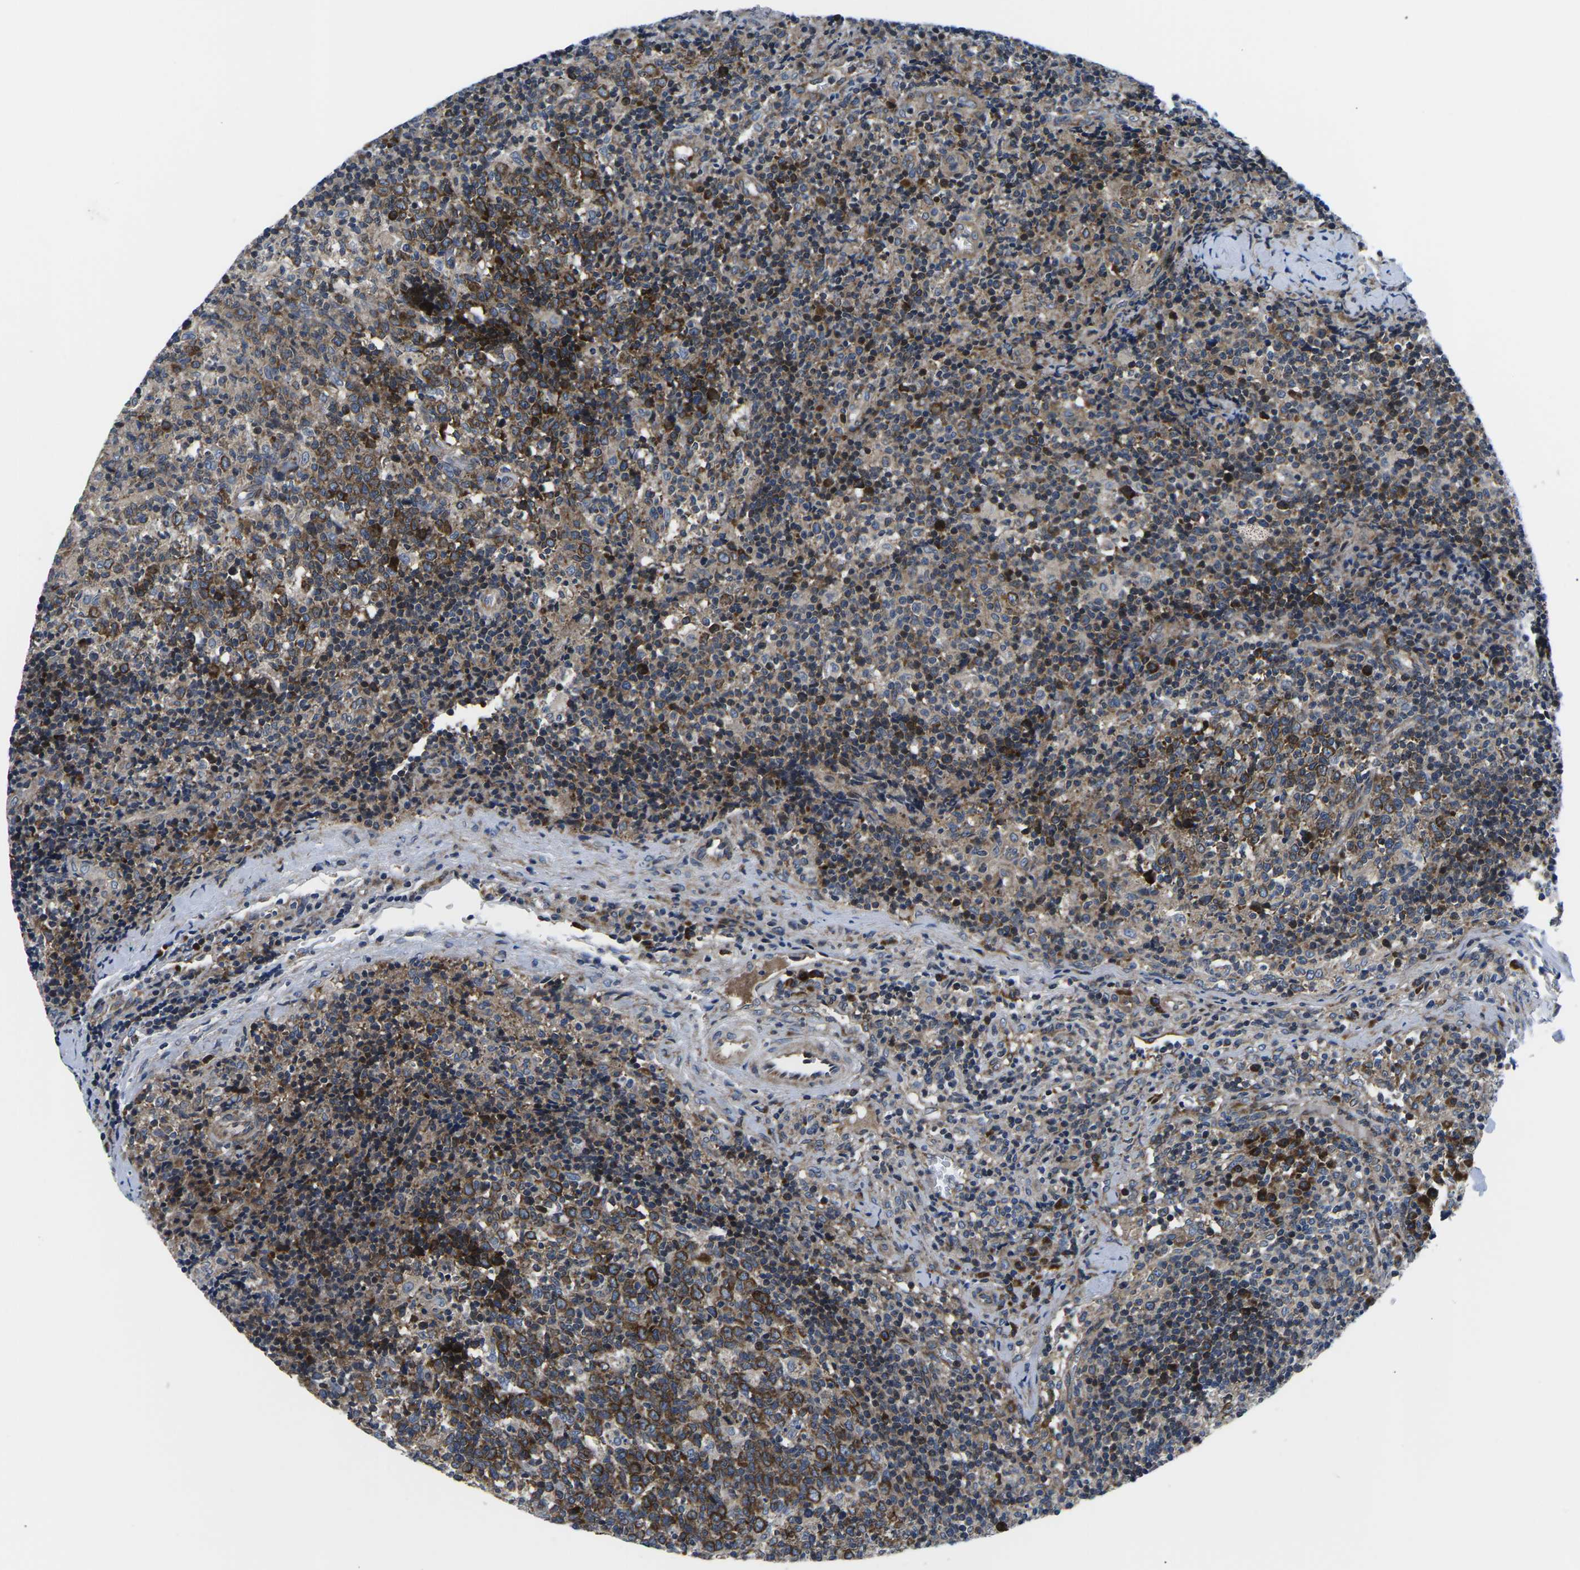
{"staining": {"intensity": "strong", "quantity": "25%-75%", "location": "cytoplasmic/membranous"}, "tissue": "lymph node", "cell_type": "Germinal center cells", "image_type": "normal", "snomed": [{"axis": "morphology", "description": "Normal tissue, NOS"}, {"axis": "morphology", "description": "Inflammation, NOS"}, {"axis": "topography", "description": "Lymph node"}], "caption": "Immunohistochemical staining of benign human lymph node demonstrates strong cytoplasmic/membranous protein positivity in approximately 25%-75% of germinal center cells.", "gene": "EIF4E", "patient": {"sex": "male", "age": 55}}